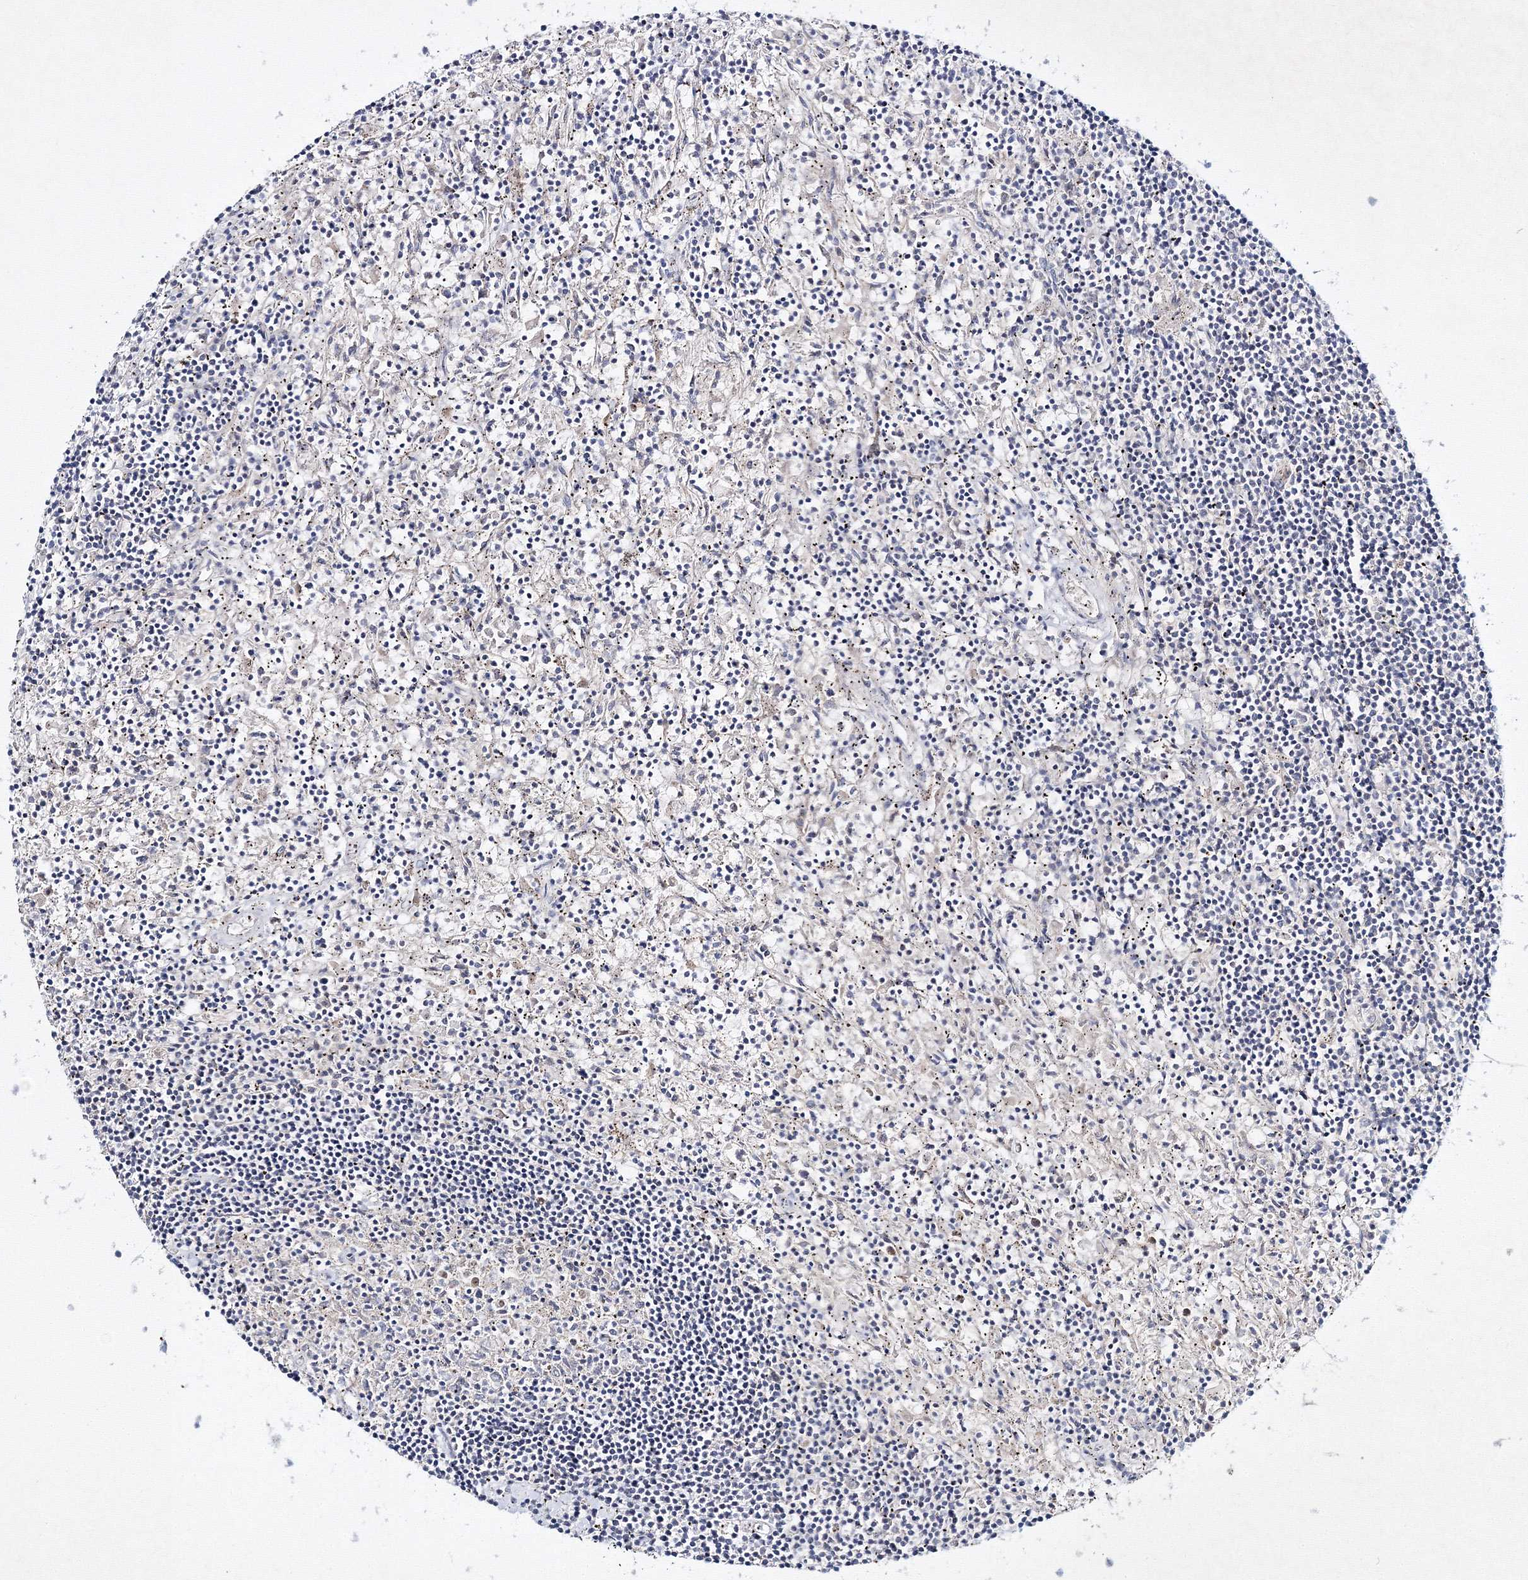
{"staining": {"intensity": "negative", "quantity": "none", "location": "none"}, "tissue": "lymphoma", "cell_type": "Tumor cells", "image_type": "cancer", "snomed": [{"axis": "morphology", "description": "Malignant lymphoma, non-Hodgkin's type, Low grade"}, {"axis": "topography", "description": "Spleen"}], "caption": "Lymphoma stained for a protein using IHC reveals no staining tumor cells.", "gene": "NEU4", "patient": {"sex": "male", "age": 76}}